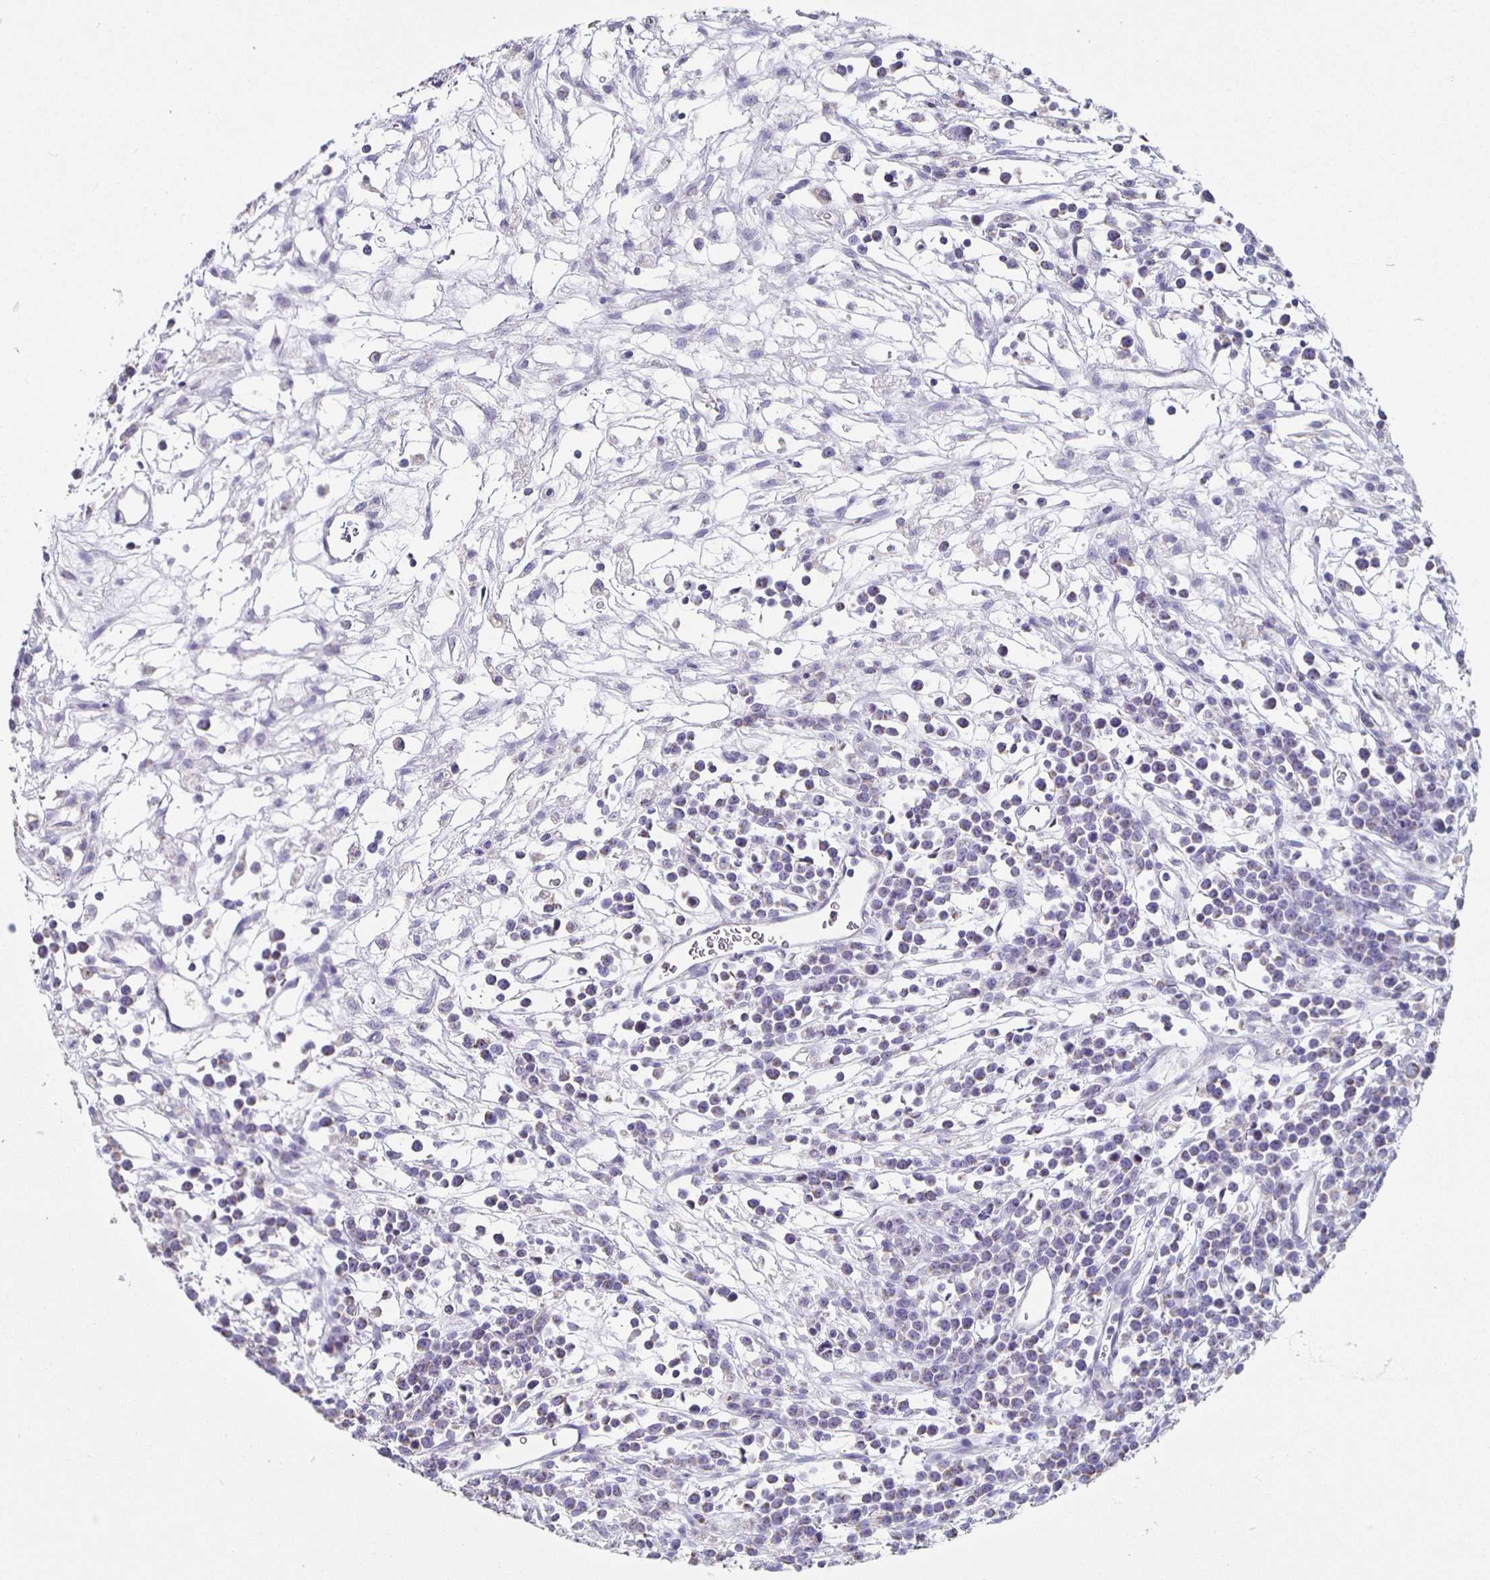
{"staining": {"intensity": "negative", "quantity": "none", "location": "none"}, "tissue": "lymphoma", "cell_type": "Tumor cells", "image_type": "cancer", "snomed": [{"axis": "morphology", "description": "Malignant lymphoma, non-Hodgkin's type, High grade"}, {"axis": "topography", "description": "Ovary"}], "caption": "The micrograph reveals no staining of tumor cells in high-grade malignant lymphoma, non-Hodgkin's type.", "gene": "TPPP", "patient": {"sex": "female", "age": 56}}